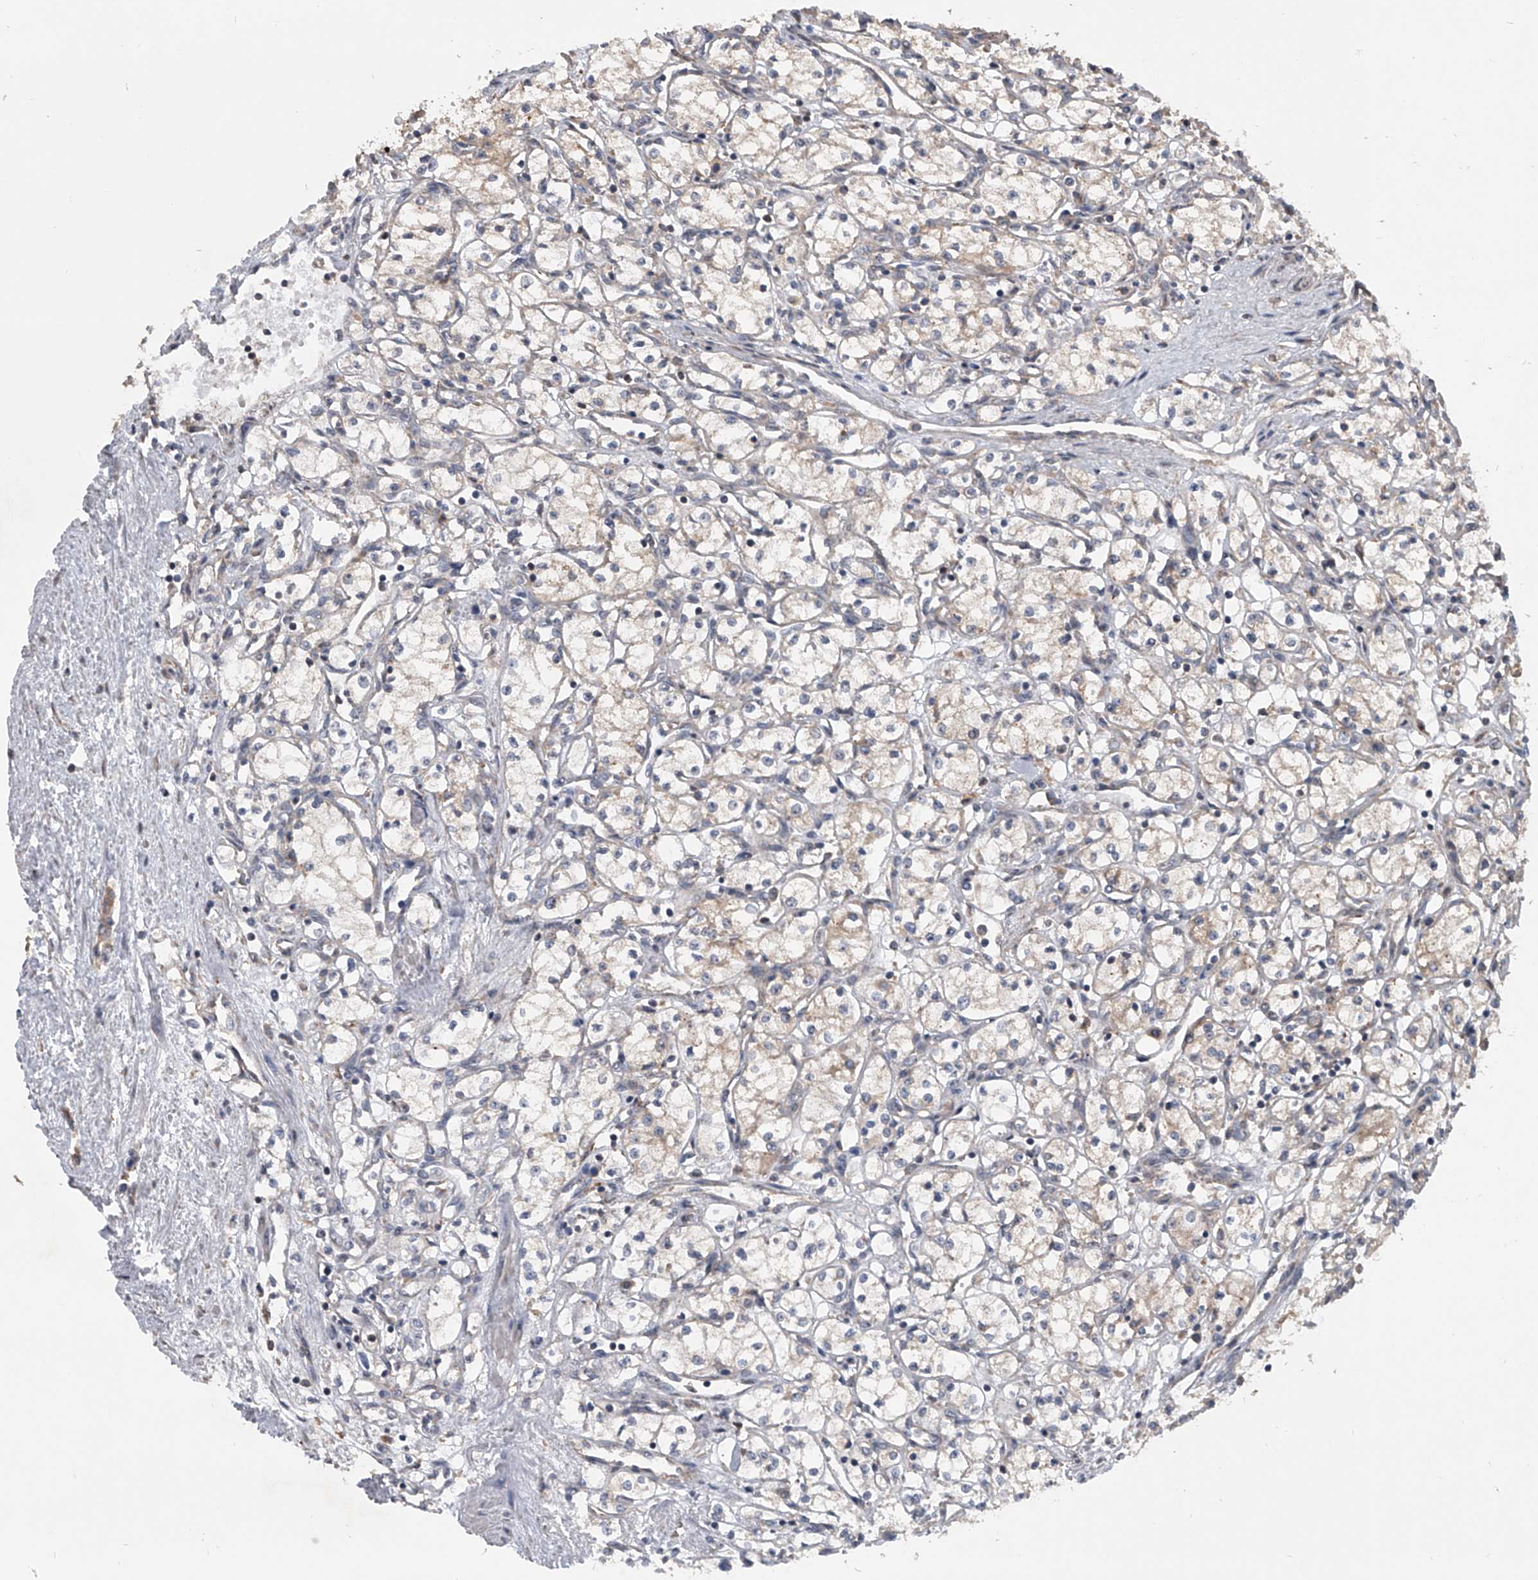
{"staining": {"intensity": "weak", "quantity": "25%-75%", "location": "cytoplasmic/membranous"}, "tissue": "renal cancer", "cell_type": "Tumor cells", "image_type": "cancer", "snomed": [{"axis": "morphology", "description": "Adenocarcinoma, NOS"}, {"axis": "topography", "description": "Kidney"}], "caption": "A brown stain shows weak cytoplasmic/membranous positivity of a protein in human renal cancer (adenocarcinoma) tumor cells.", "gene": "GEMIN8", "patient": {"sex": "male", "age": 59}}